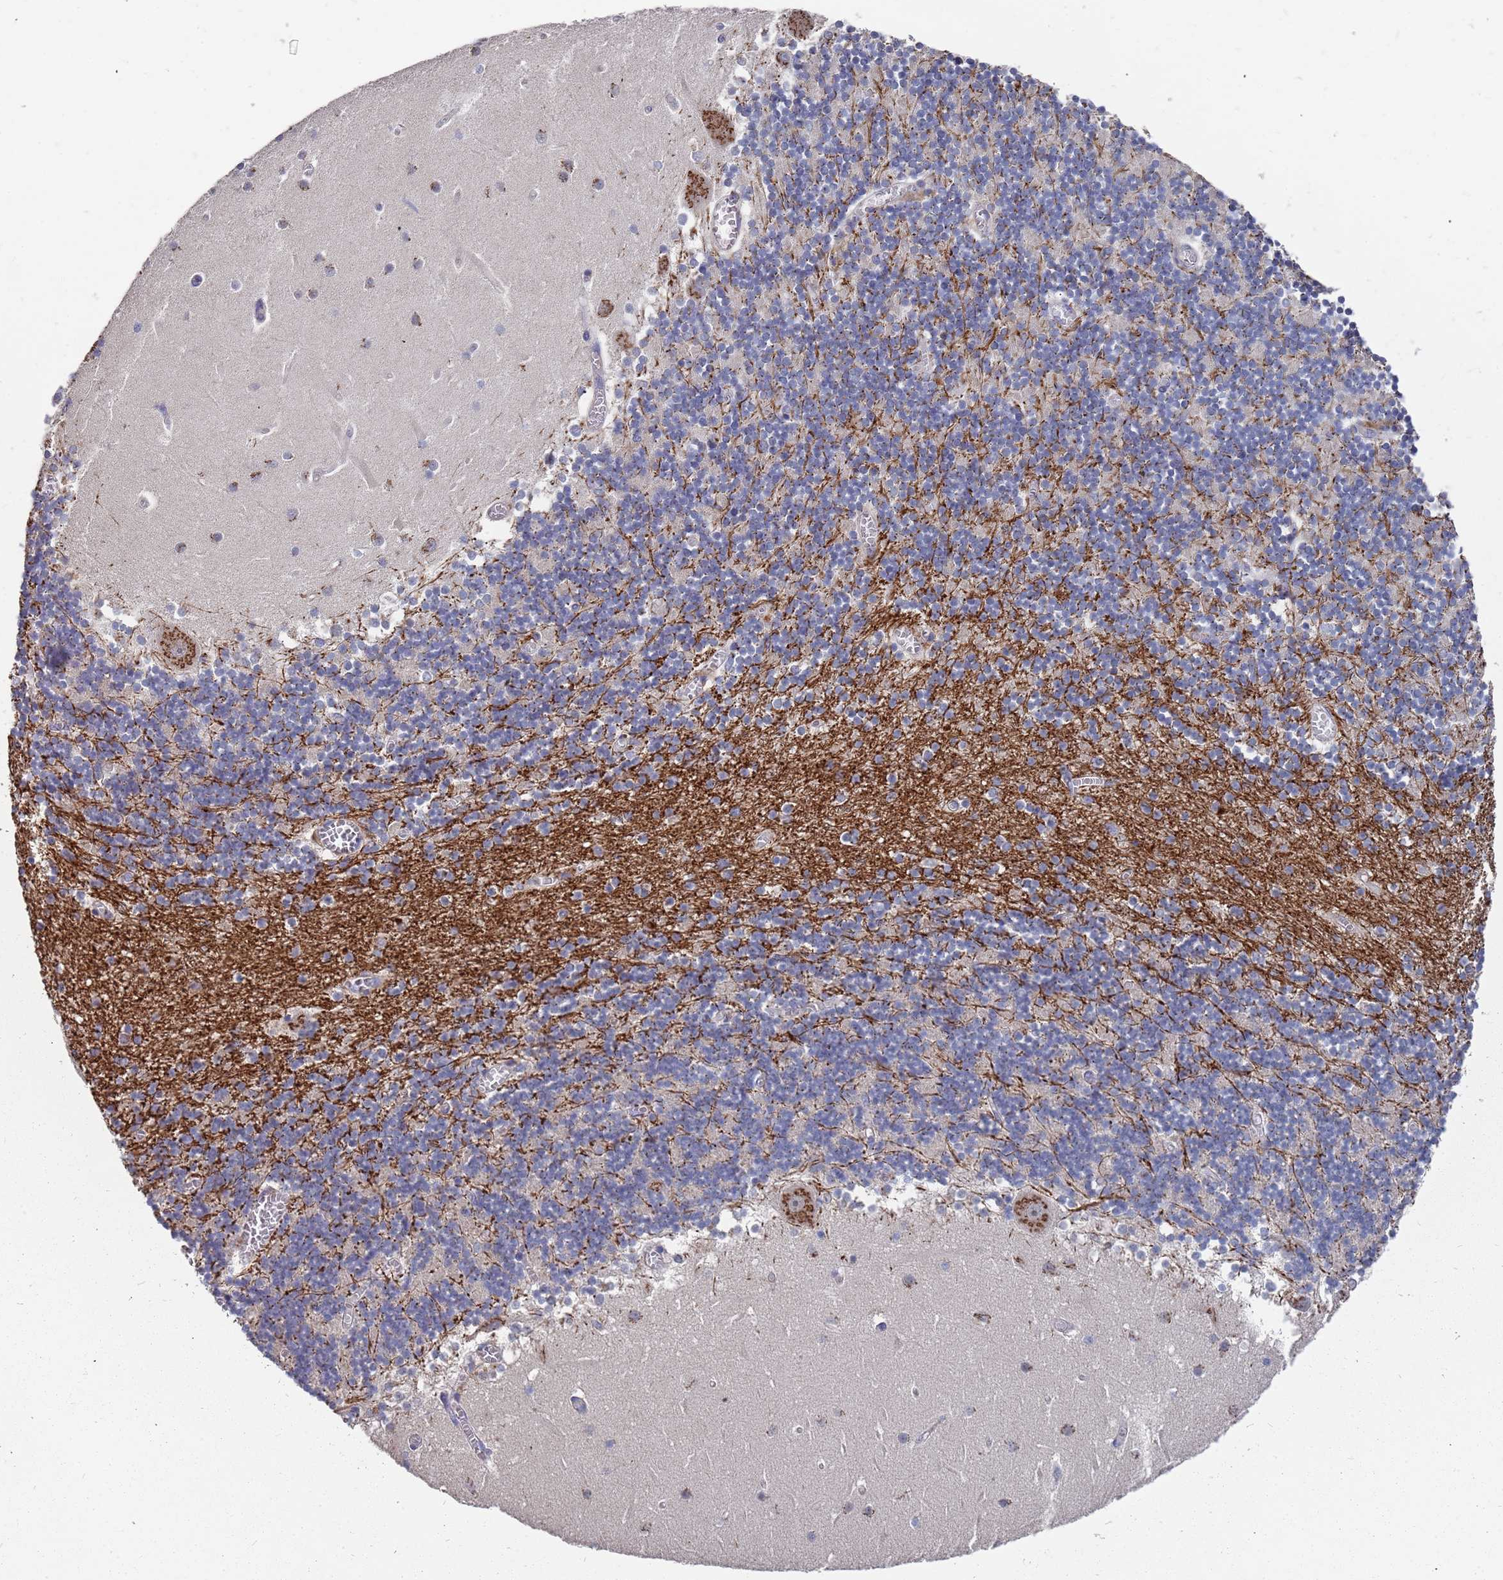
{"staining": {"intensity": "weak", "quantity": "<25%", "location": "cytoplasmic/membranous"}, "tissue": "cerebellum", "cell_type": "Cells in granular layer", "image_type": "normal", "snomed": [{"axis": "morphology", "description": "Normal tissue, NOS"}, {"axis": "topography", "description": "Cerebellum"}], "caption": "Unremarkable cerebellum was stained to show a protein in brown. There is no significant staining in cells in granular layer.", "gene": "TCEANC2", "patient": {"sex": "female", "age": 28}}